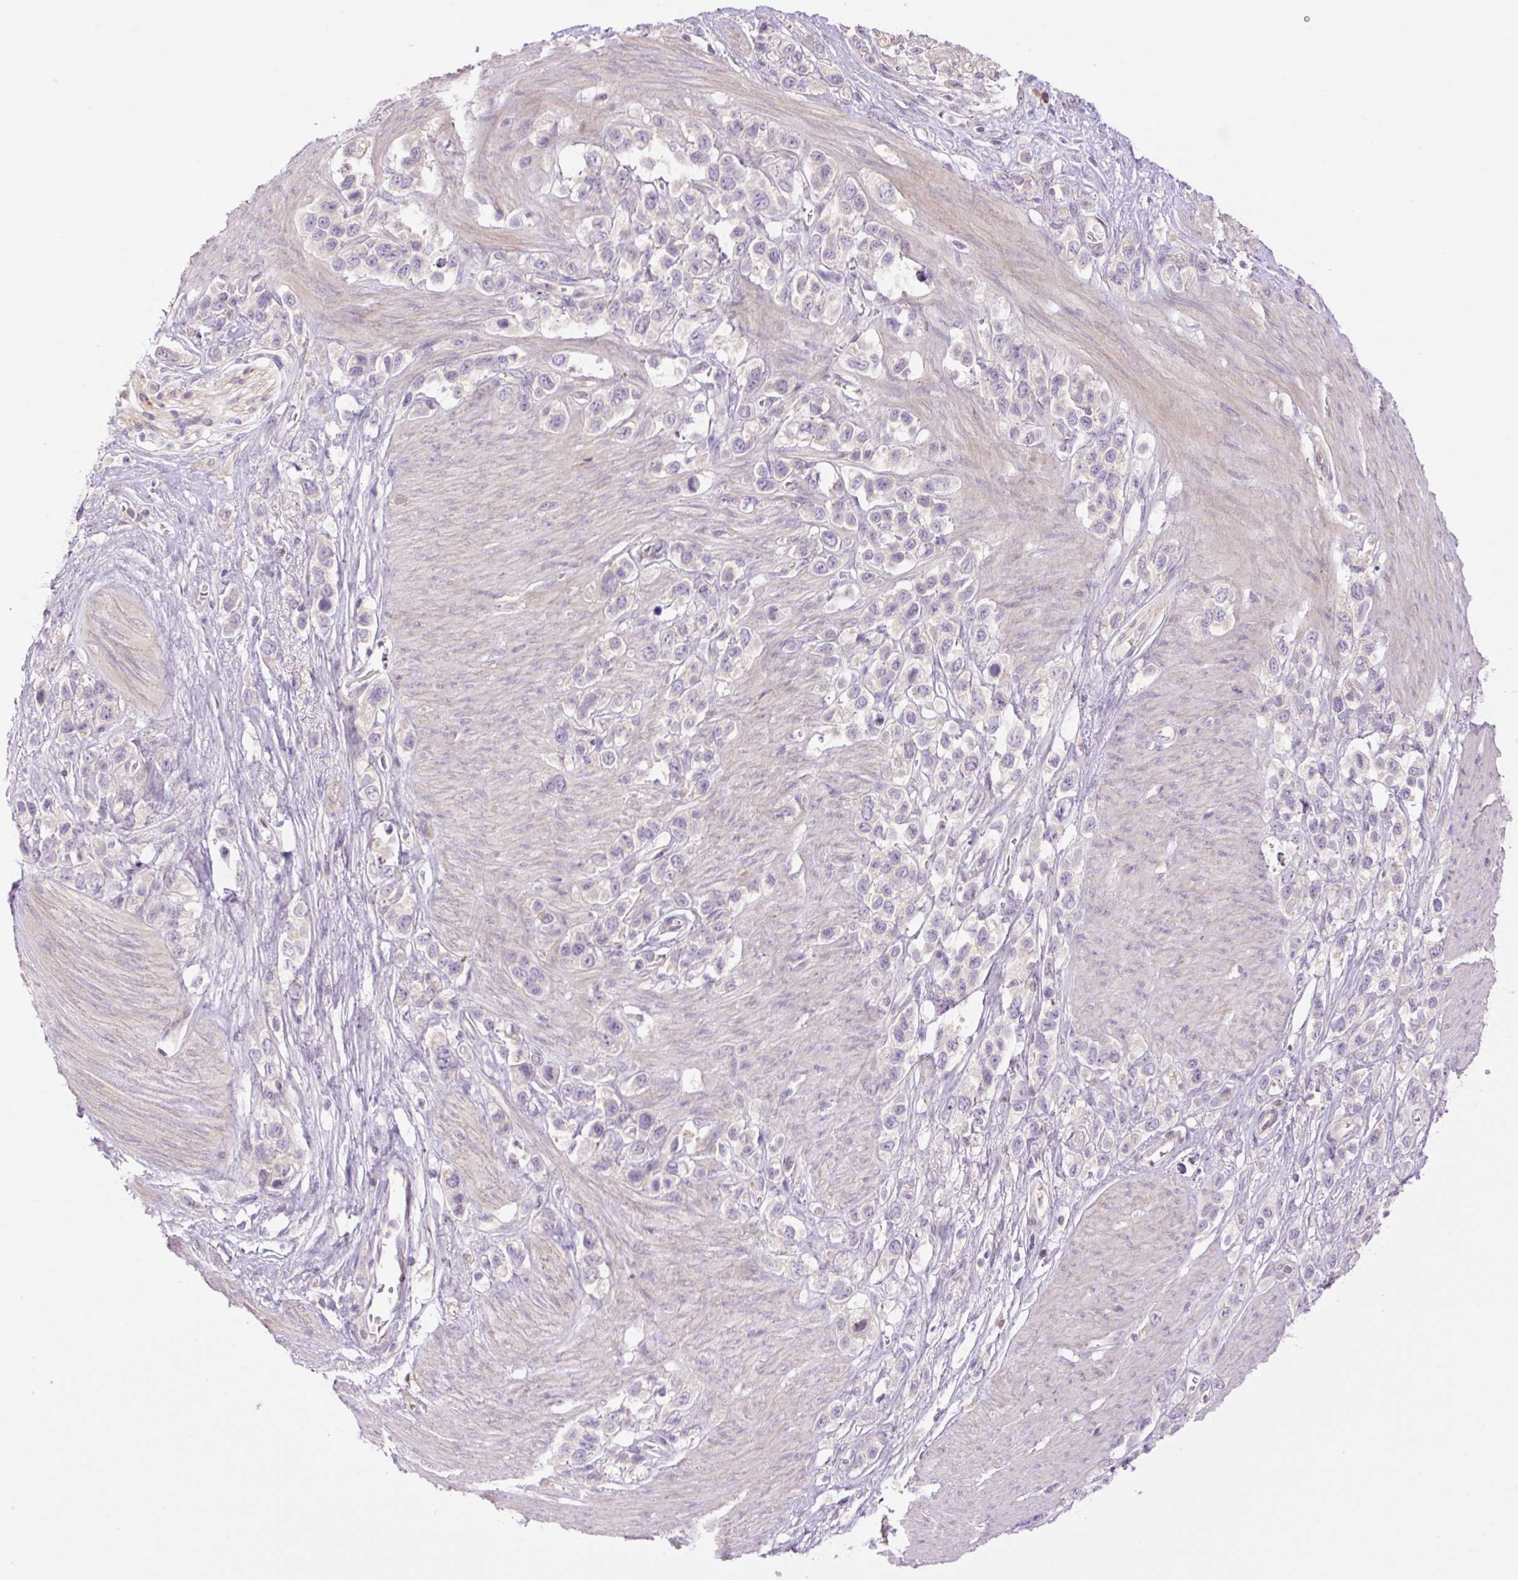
{"staining": {"intensity": "negative", "quantity": "none", "location": "none"}, "tissue": "stomach cancer", "cell_type": "Tumor cells", "image_type": "cancer", "snomed": [{"axis": "morphology", "description": "Adenocarcinoma, NOS"}, {"axis": "topography", "description": "Stomach"}], "caption": "Photomicrograph shows no significant protein expression in tumor cells of stomach cancer.", "gene": "GRID2", "patient": {"sex": "female", "age": 65}}